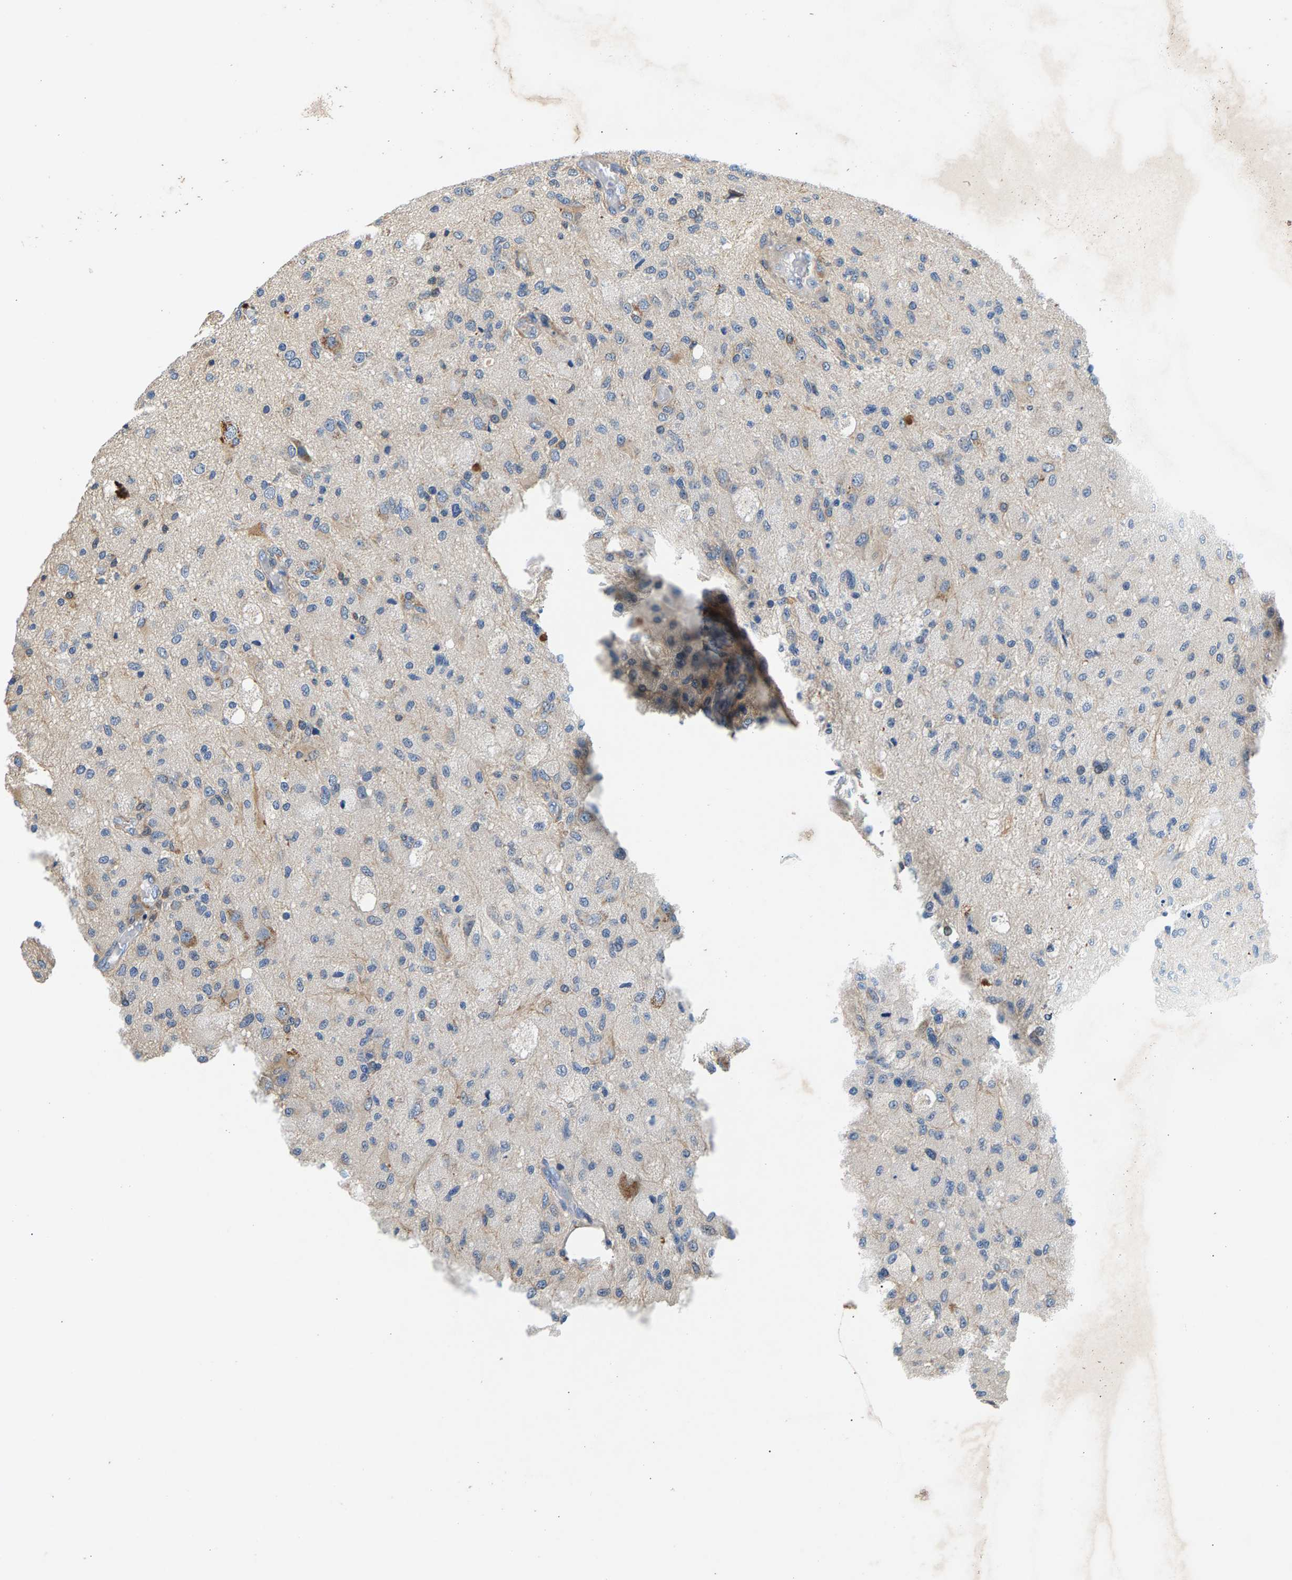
{"staining": {"intensity": "negative", "quantity": "none", "location": "none"}, "tissue": "glioma", "cell_type": "Tumor cells", "image_type": "cancer", "snomed": [{"axis": "morphology", "description": "Normal tissue, NOS"}, {"axis": "morphology", "description": "Glioma, malignant, High grade"}, {"axis": "topography", "description": "Cerebral cortex"}], "caption": "Micrograph shows no significant protein positivity in tumor cells of malignant glioma (high-grade).", "gene": "NT5C", "patient": {"sex": "male", "age": 77}}